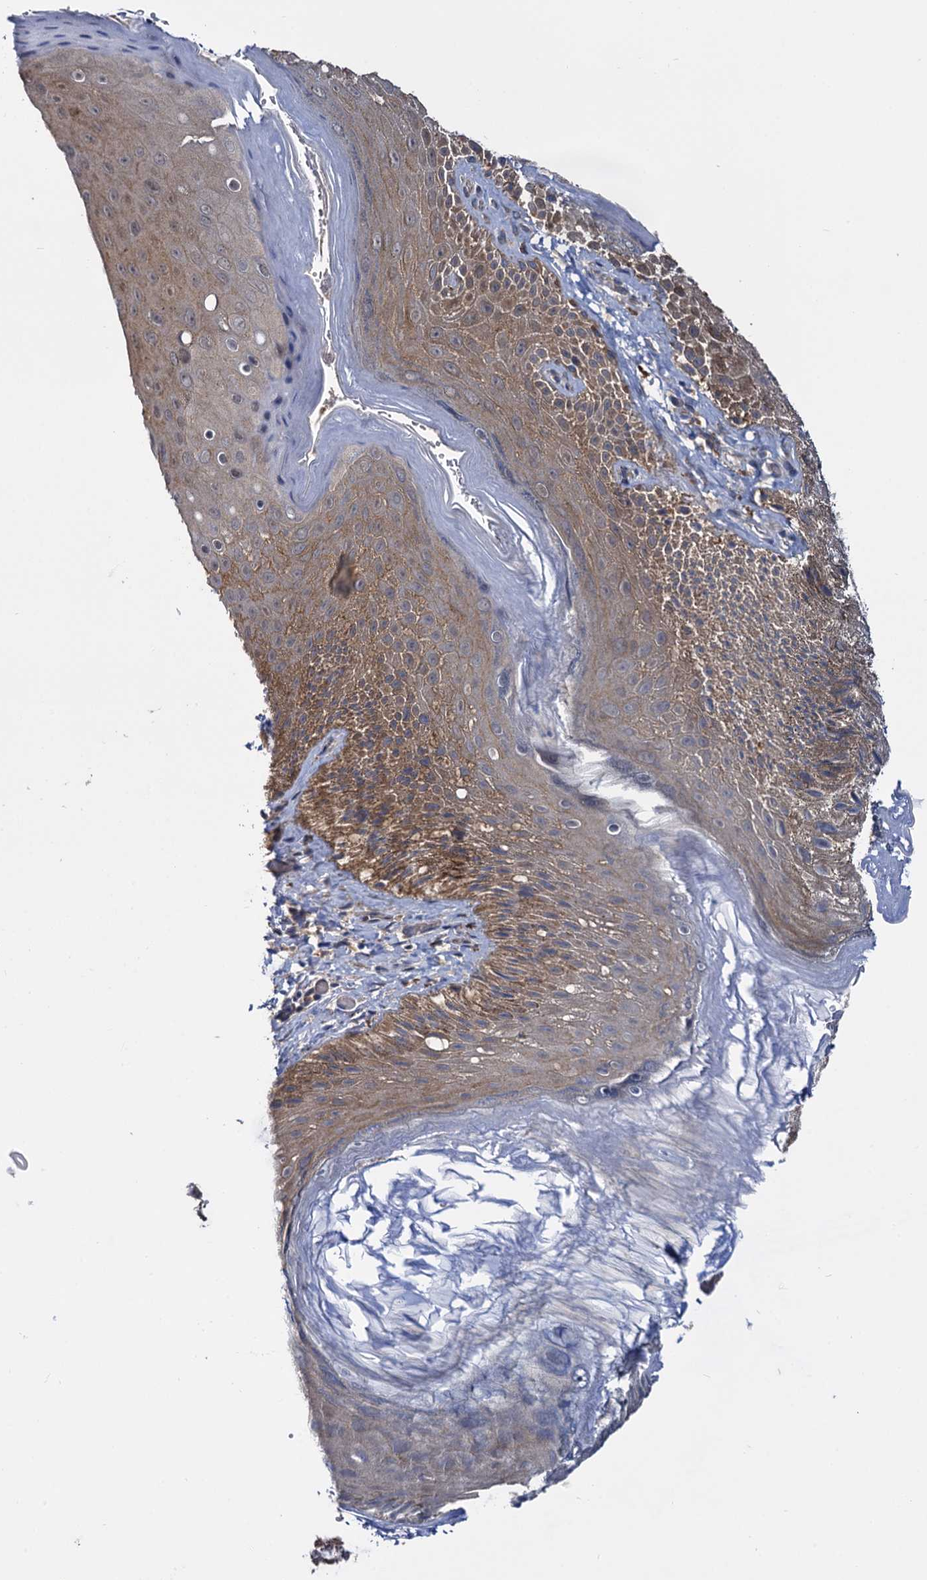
{"staining": {"intensity": "moderate", "quantity": ">75%", "location": "cytoplasmic/membranous"}, "tissue": "skin", "cell_type": "Epidermal cells", "image_type": "normal", "snomed": [{"axis": "morphology", "description": "Normal tissue, NOS"}, {"axis": "topography", "description": "Anal"}], "caption": "DAB (3,3'-diaminobenzidine) immunohistochemical staining of normal skin reveals moderate cytoplasmic/membranous protein positivity in approximately >75% of epidermal cells. (DAB IHC, brown staining for protein, blue staining for nuclei).", "gene": "CEP192", "patient": {"sex": "male", "age": 44}}